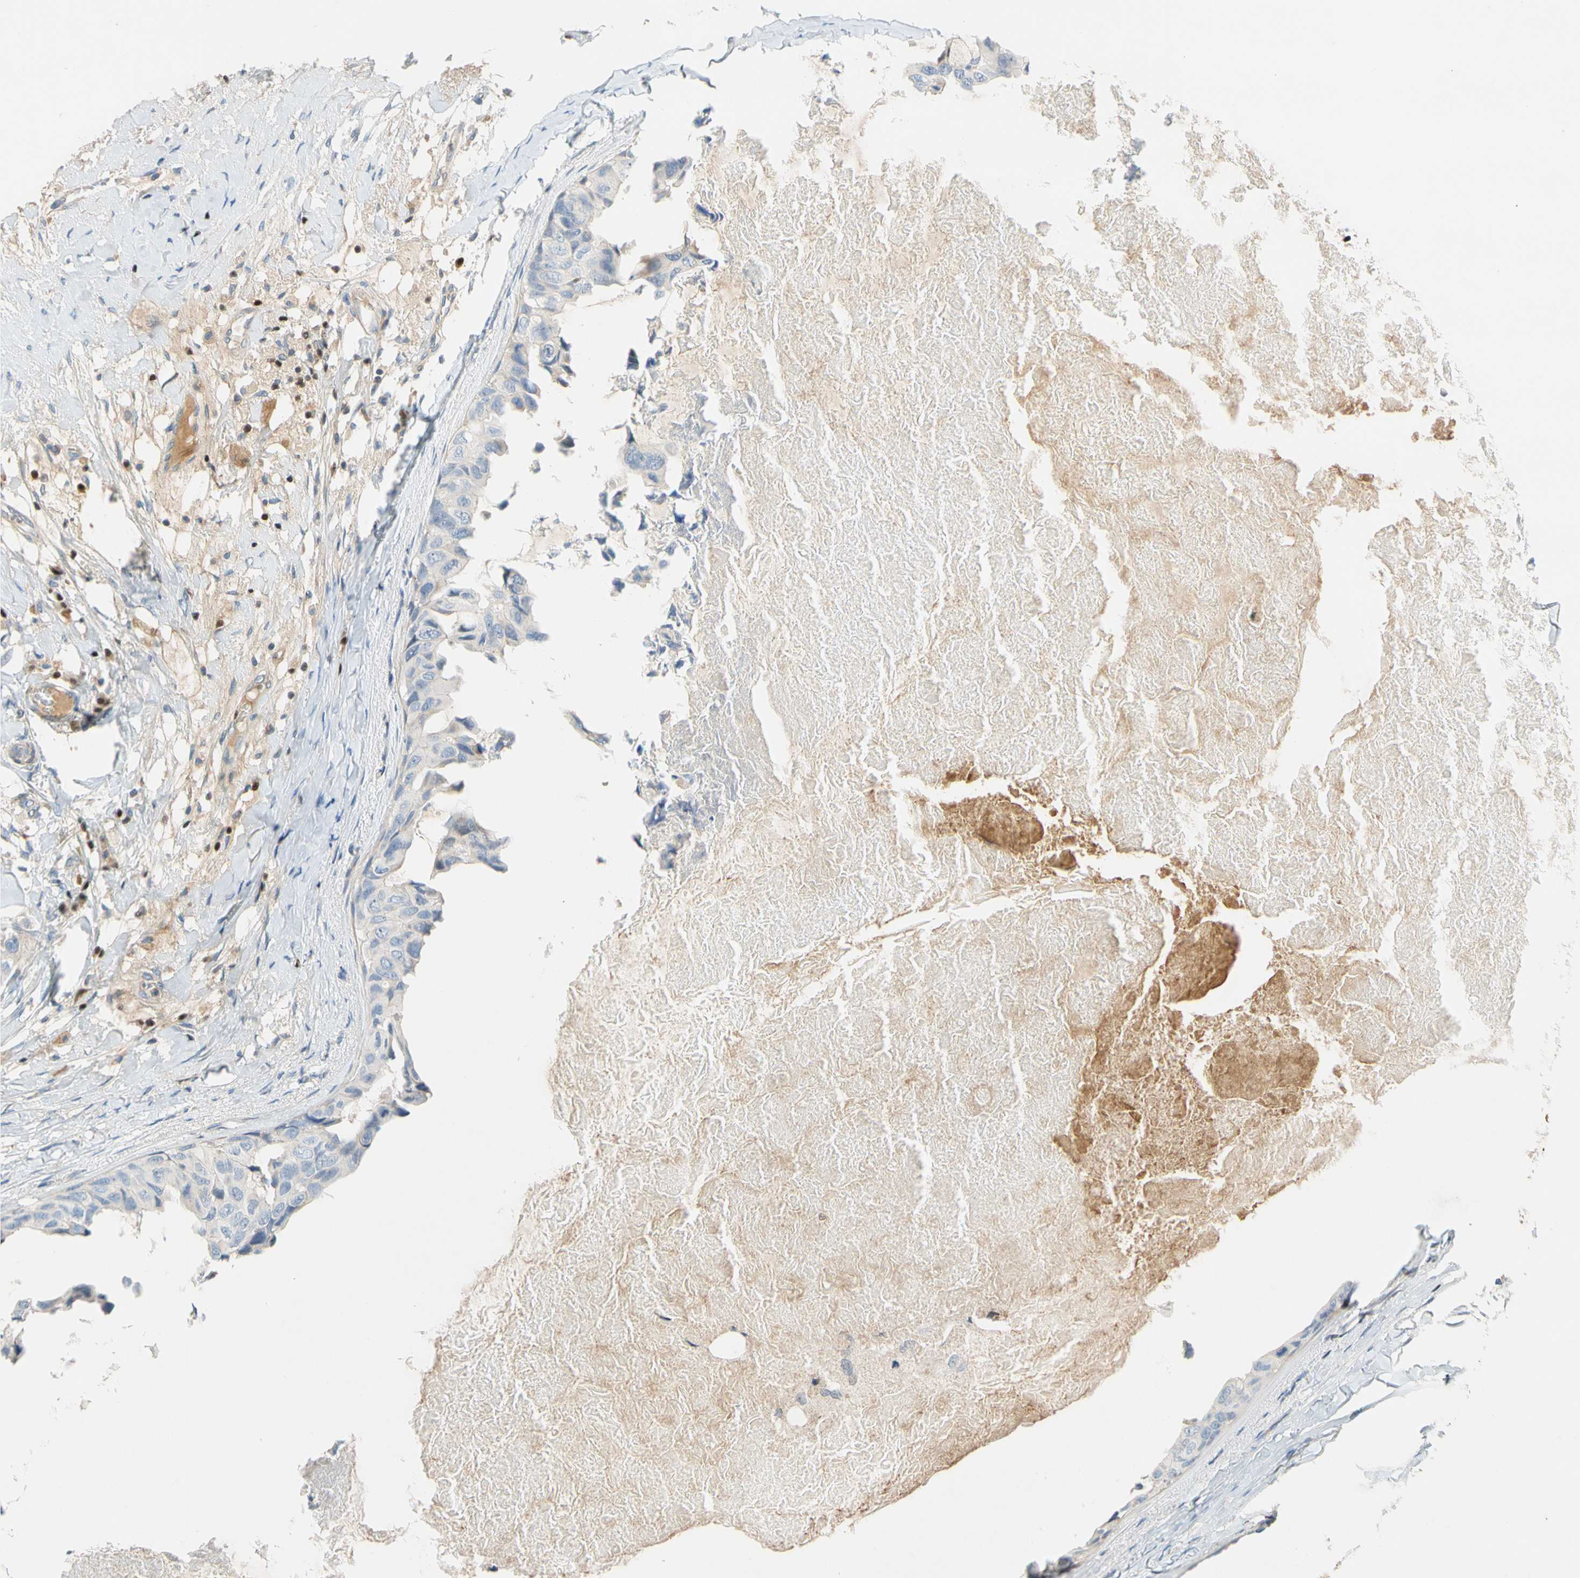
{"staining": {"intensity": "negative", "quantity": "none", "location": "none"}, "tissue": "breast cancer", "cell_type": "Tumor cells", "image_type": "cancer", "snomed": [{"axis": "morphology", "description": "Duct carcinoma"}, {"axis": "topography", "description": "Breast"}], "caption": "Tumor cells are negative for brown protein staining in breast infiltrating ductal carcinoma. (DAB (3,3'-diaminobenzidine) IHC, high magnification).", "gene": "SP140", "patient": {"sex": "female", "age": 40}}